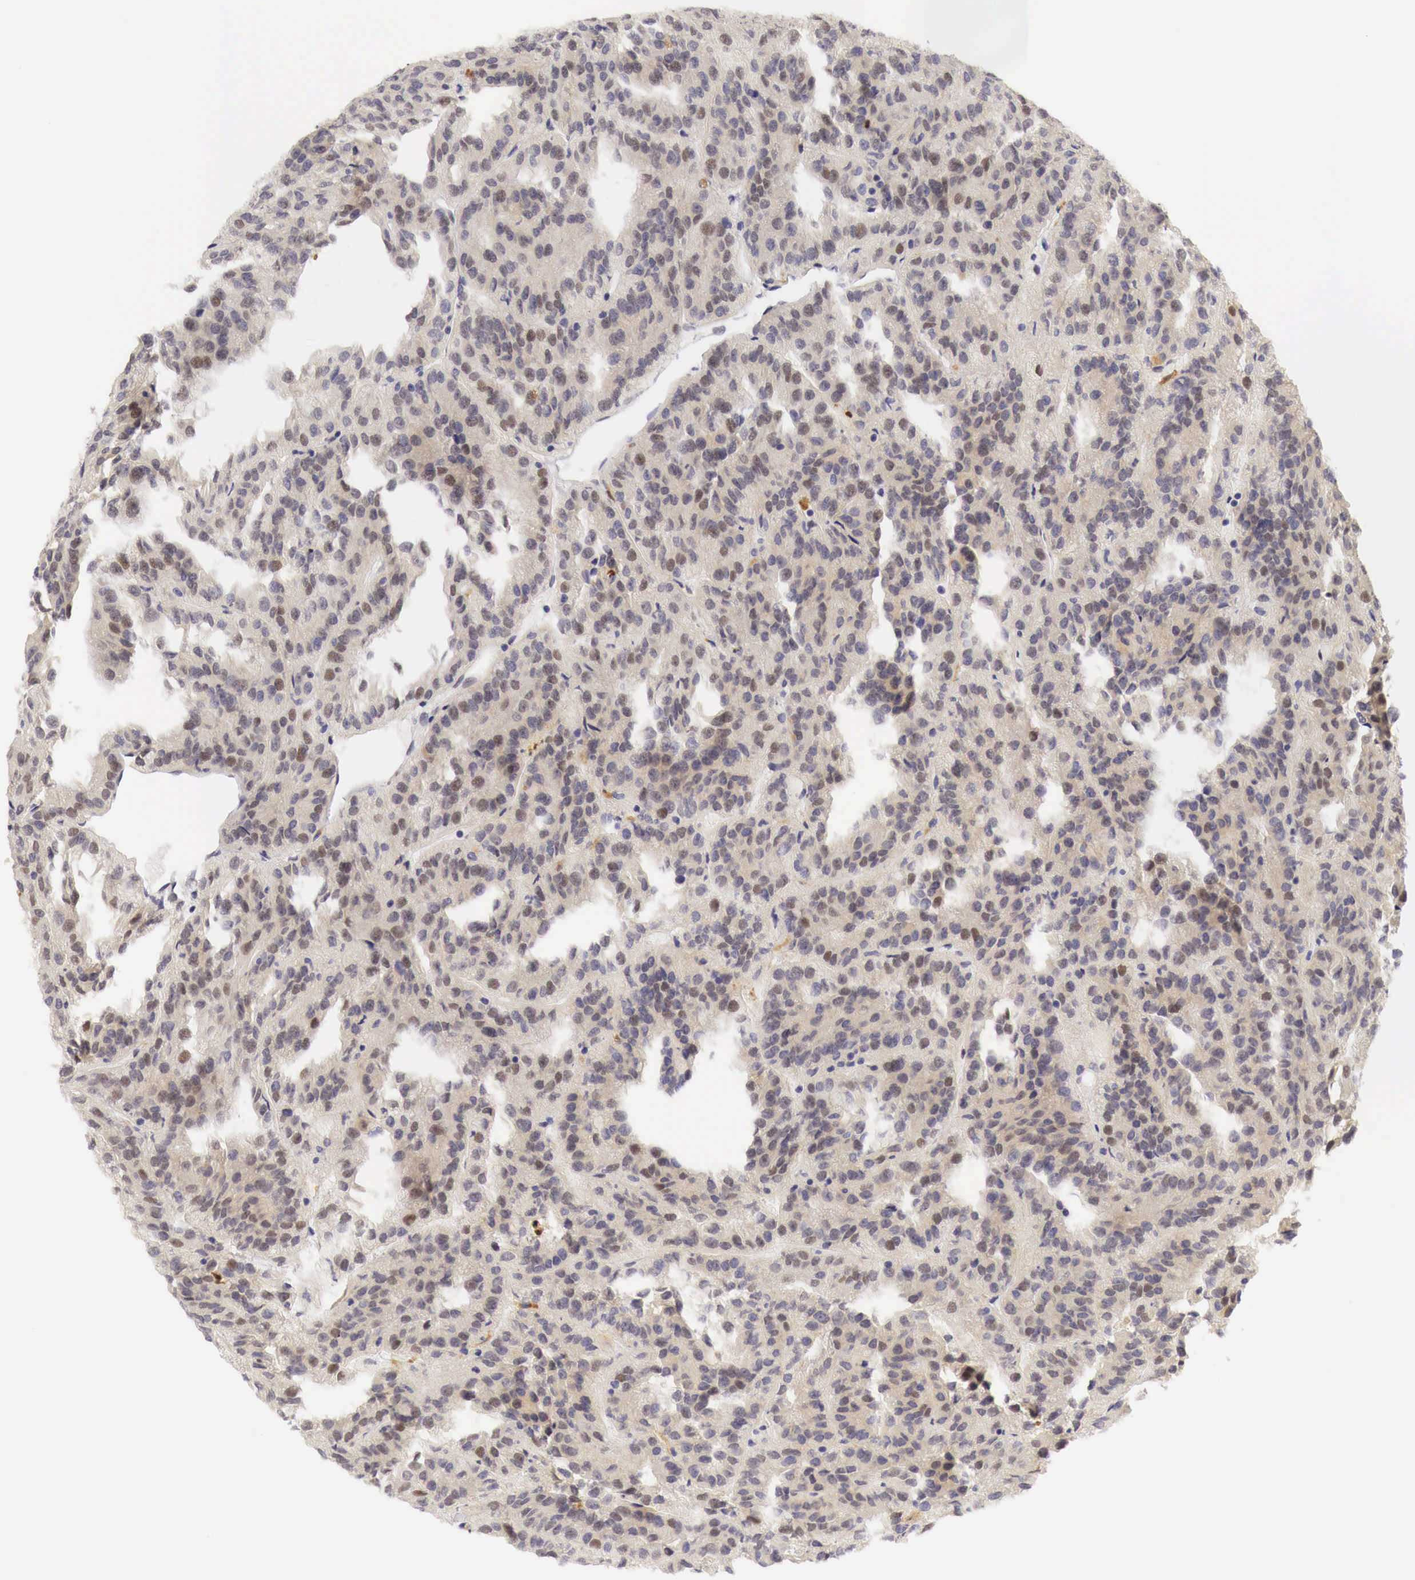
{"staining": {"intensity": "weak", "quantity": "25%-75%", "location": "cytoplasmic/membranous,nuclear"}, "tissue": "renal cancer", "cell_type": "Tumor cells", "image_type": "cancer", "snomed": [{"axis": "morphology", "description": "Adenocarcinoma, NOS"}, {"axis": "topography", "description": "Kidney"}], "caption": "Approximately 25%-75% of tumor cells in human renal cancer (adenocarcinoma) demonstrate weak cytoplasmic/membranous and nuclear protein expression as visualized by brown immunohistochemical staining.", "gene": "CASP3", "patient": {"sex": "male", "age": 46}}